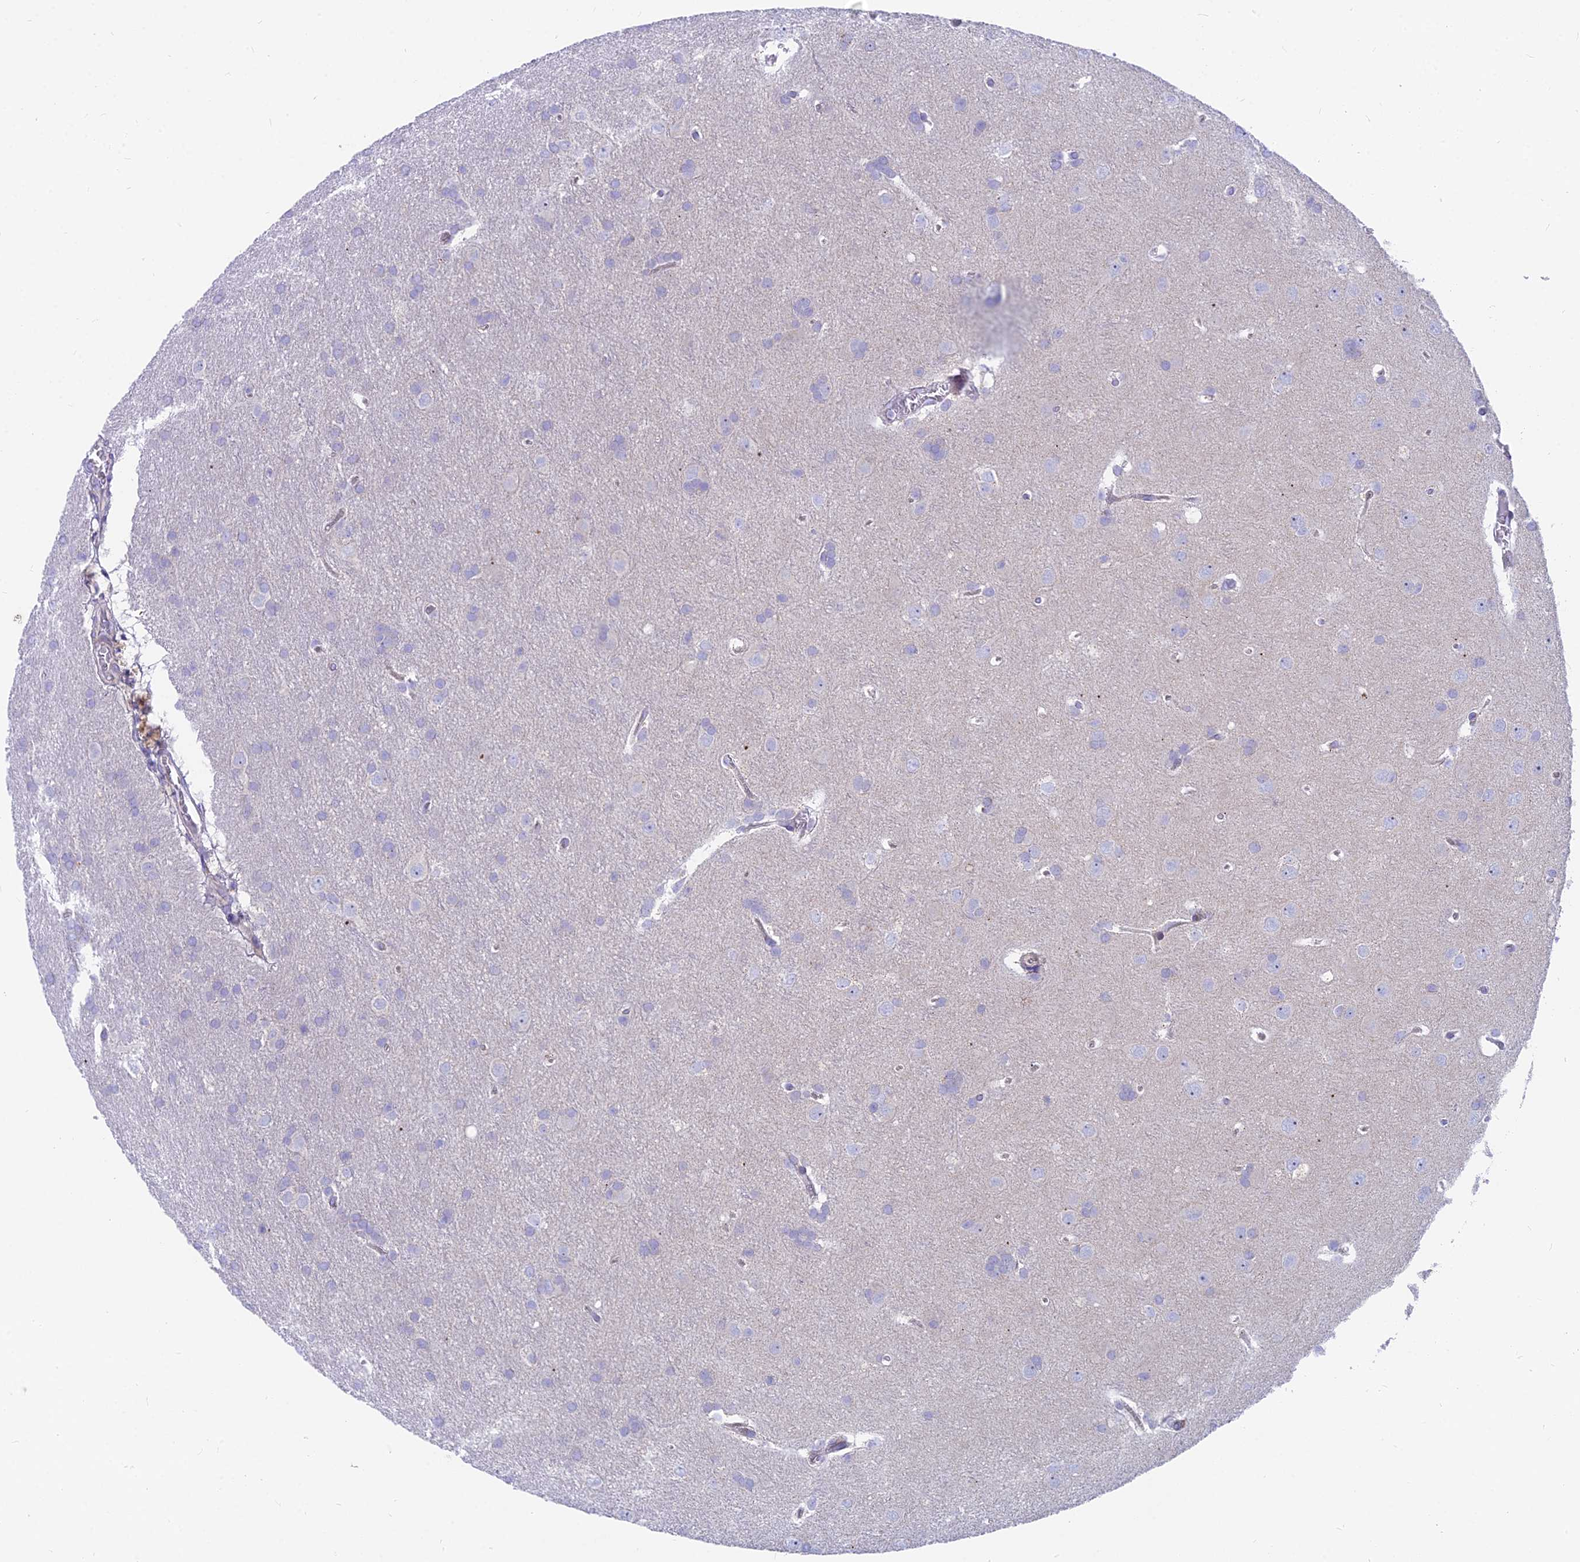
{"staining": {"intensity": "negative", "quantity": "none", "location": "none"}, "tissue": "glioma", "cell_type": "Tumor cells", "image_type": "cancer", "snomed": [{"axis": "morphology", "description": "Glioma, malignant, Low grade"}, {"axis": "topography", "description": "Brain"}], "caption": "The image demonstrates no significant staining in tumor cells of glioma. (Stains: DAB immunohistochemistry with hematoxylin counter stain, Microscopy: brightfield microscopy at high magnification).", "gene": "MVB12A", "patient": {"sex": "female", "age": 32}}